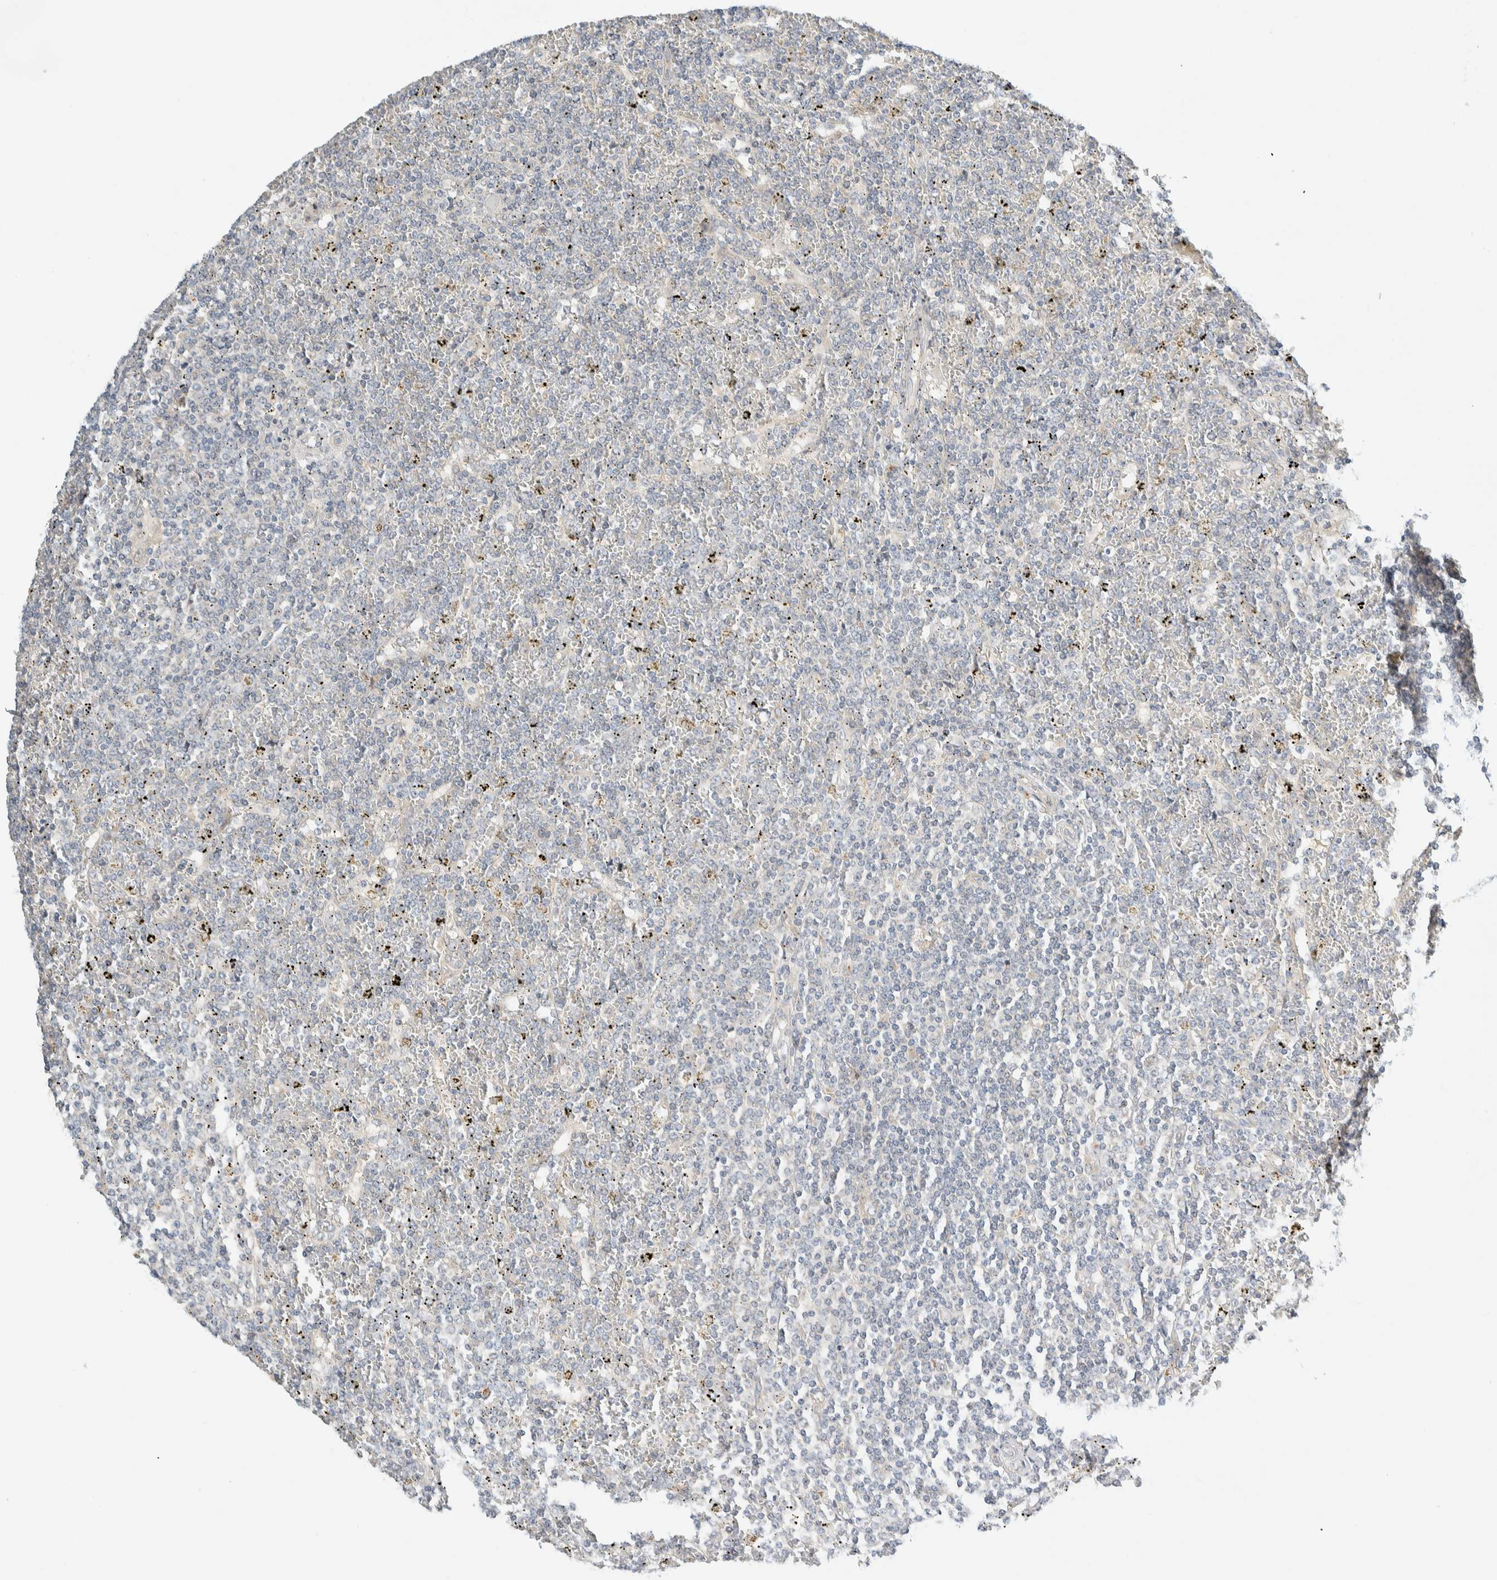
{"staining": {"intensity": "negative", "quantity": "none", "location": "none"}, "tissue": "lymphoma", "cell_type": "Tumor cells", "image_type": "cancer", "snomed": [{"axis": "morphology", "description": "Malignant lymphoma, non-Hodgkin's type, Low grade"}, {"axis": "topography", "description": "Spleen"}], "caption": "Immunohistochemistry photomicrograph of neoplastic tissue: human lymphoma stained with DAB (3,3'-diaminobenzidine) displays no significant protein positivity in tumor cells.", "gene": "TMEM184B", "patient": {"sex": "female", "age": 19}}